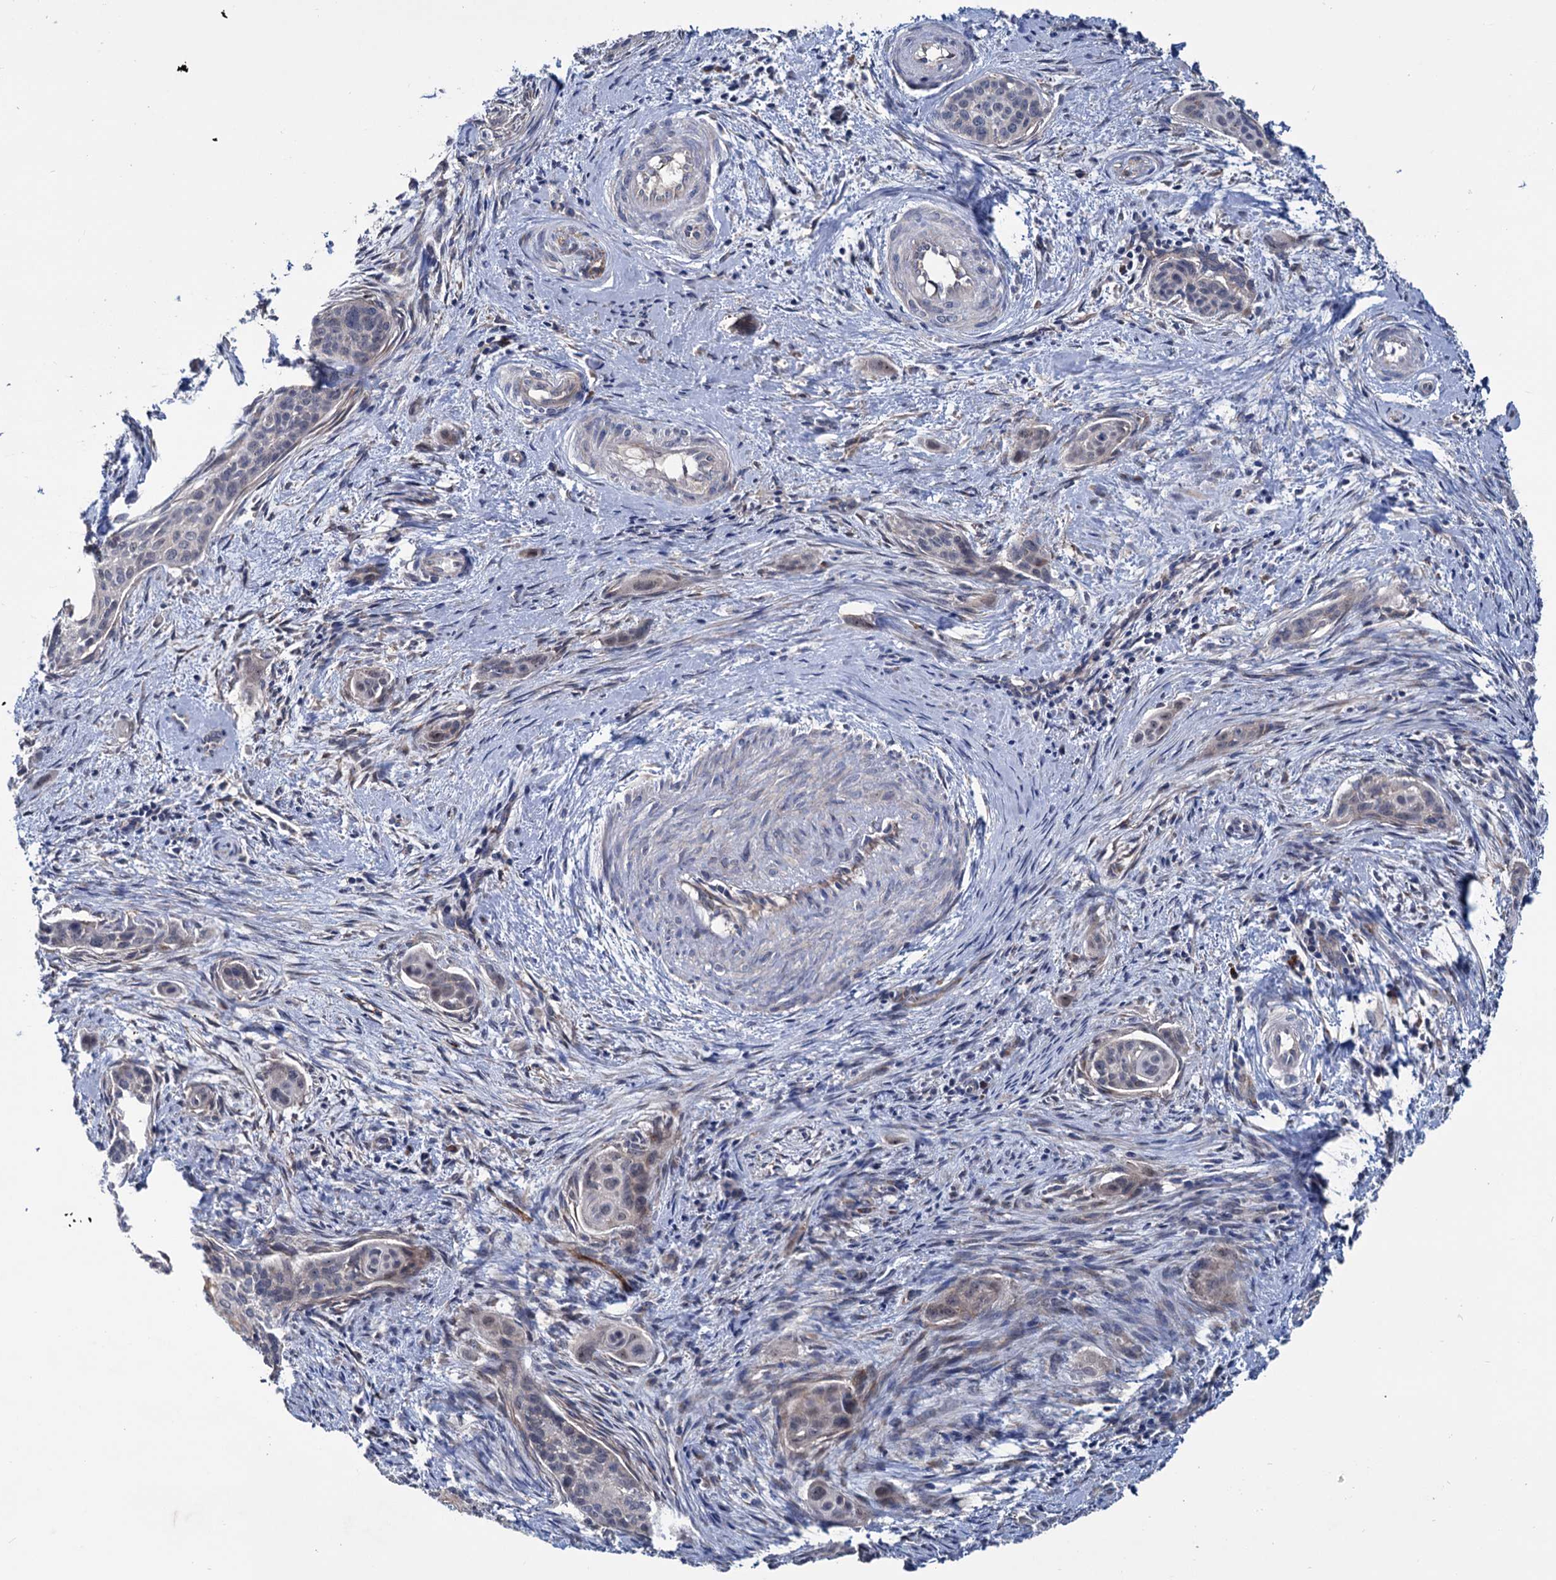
{"staining": {"intensity": "weak", "quantity": "<25%", "location": "cytoplasmic/membranous"}, "tissue": "cervical cancer", "cell_type": "Tumor cells", "image_type": "cancer", "snomed": [{"axis": "morphology", "description": "Squamous cell carcinoma, NOS"}, {"axis": "topography", "description": "Cervix"}], "caption": "A high-resolution histopathology image shows IHC staining of cervical cancer, which exhibits no significant staining in tumor cells.", "gene": "EYA4", "patient": {"sex": "female", "age": 33}}